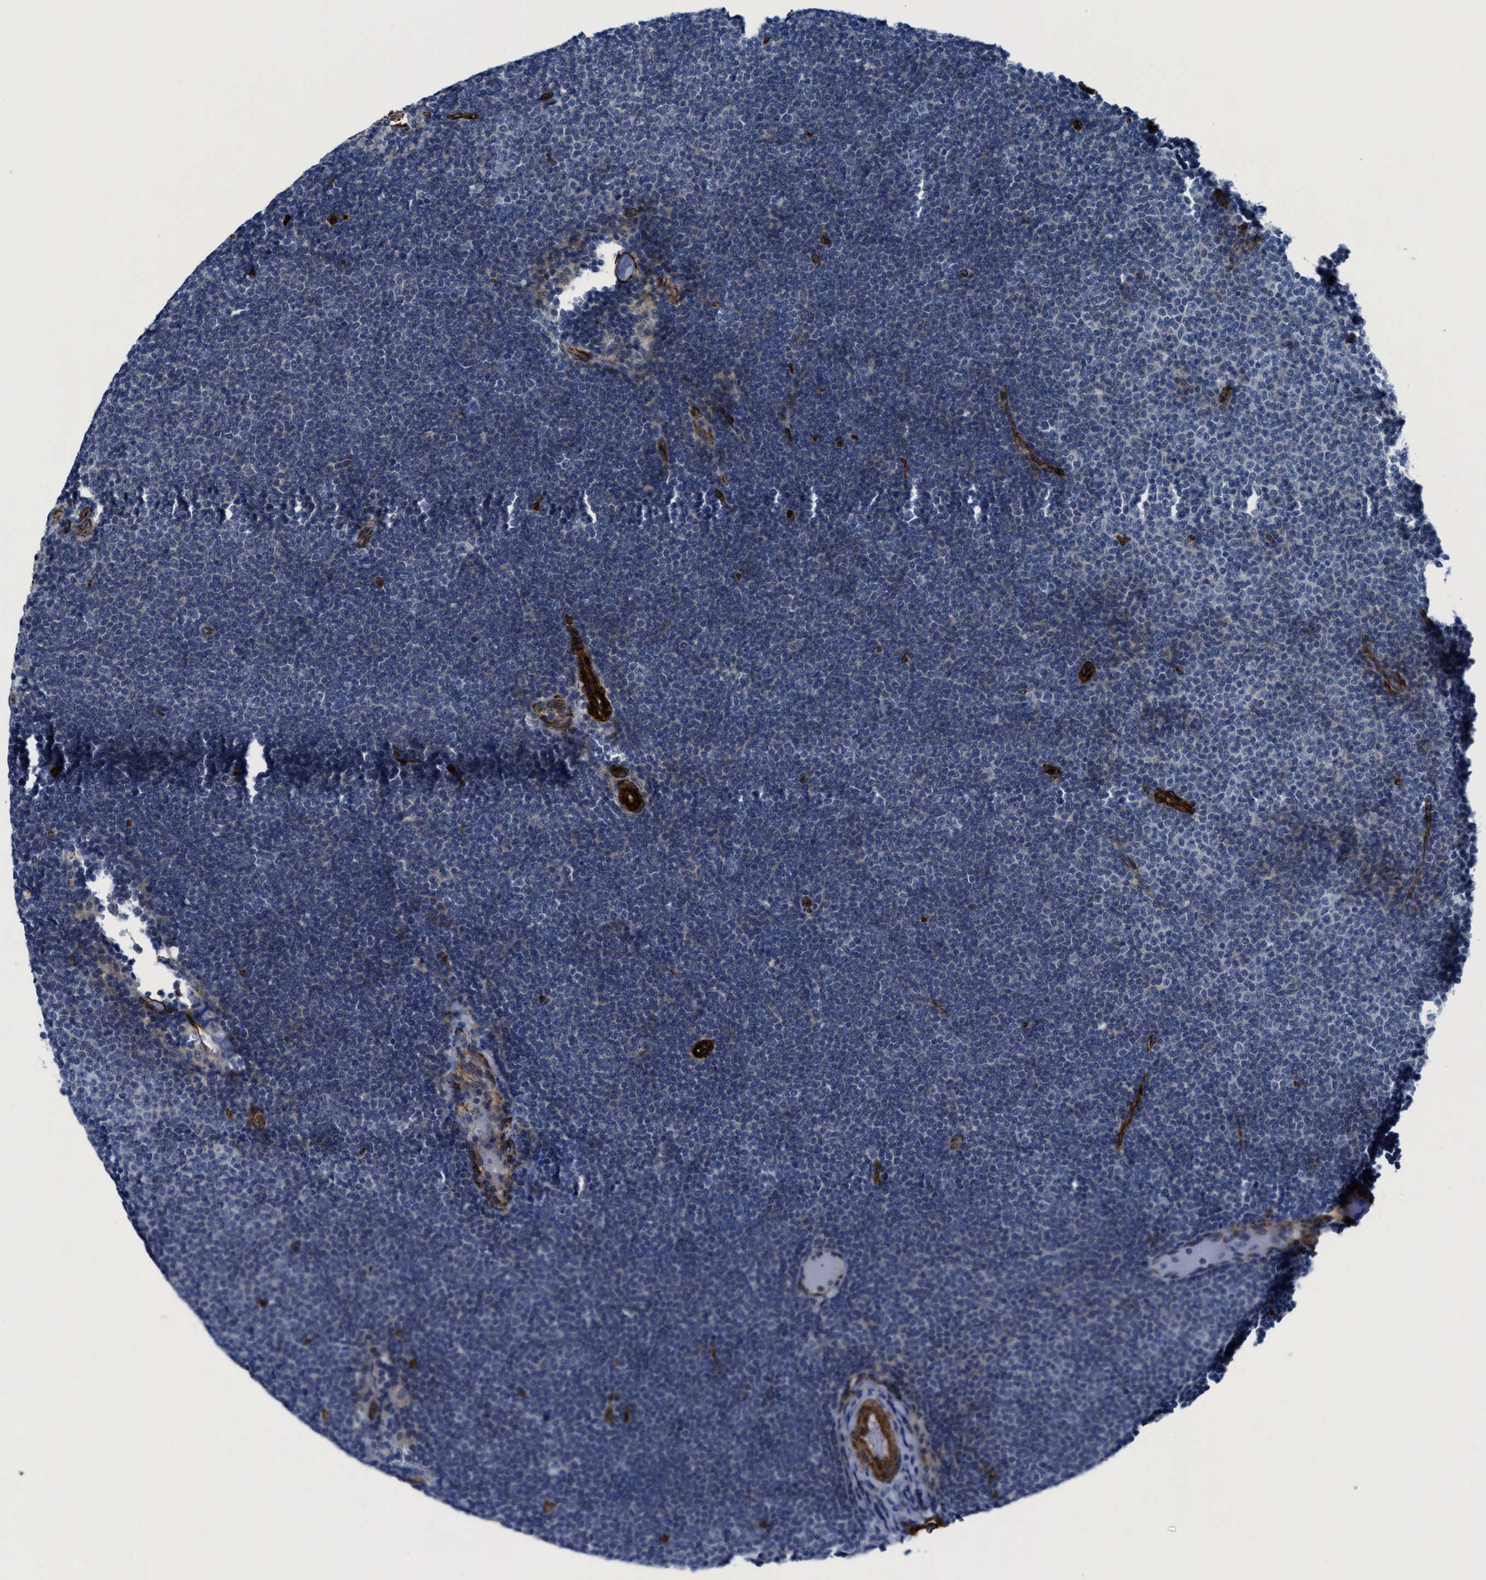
{"staining": {"intensity": "negative", "quantity": "none", "location": "none"}, "tissue": "lymphoma", "cell_type": "Tumor cells", "image_type": "cancer", "snomed": [{"axis": "morphology", "description": "Malignant lymphoma, non-Hodgkin's type, Low grade"}, {"axis": "topography", "description": "Lymph node"}], "caption": "Immunohistochemistry of human low-grade malignant lymphoma, non-Hodgkin's type shows no positivity in tumor cells.", "gene": "NAB1", "patient": {"sex": "female", "age": 53}}